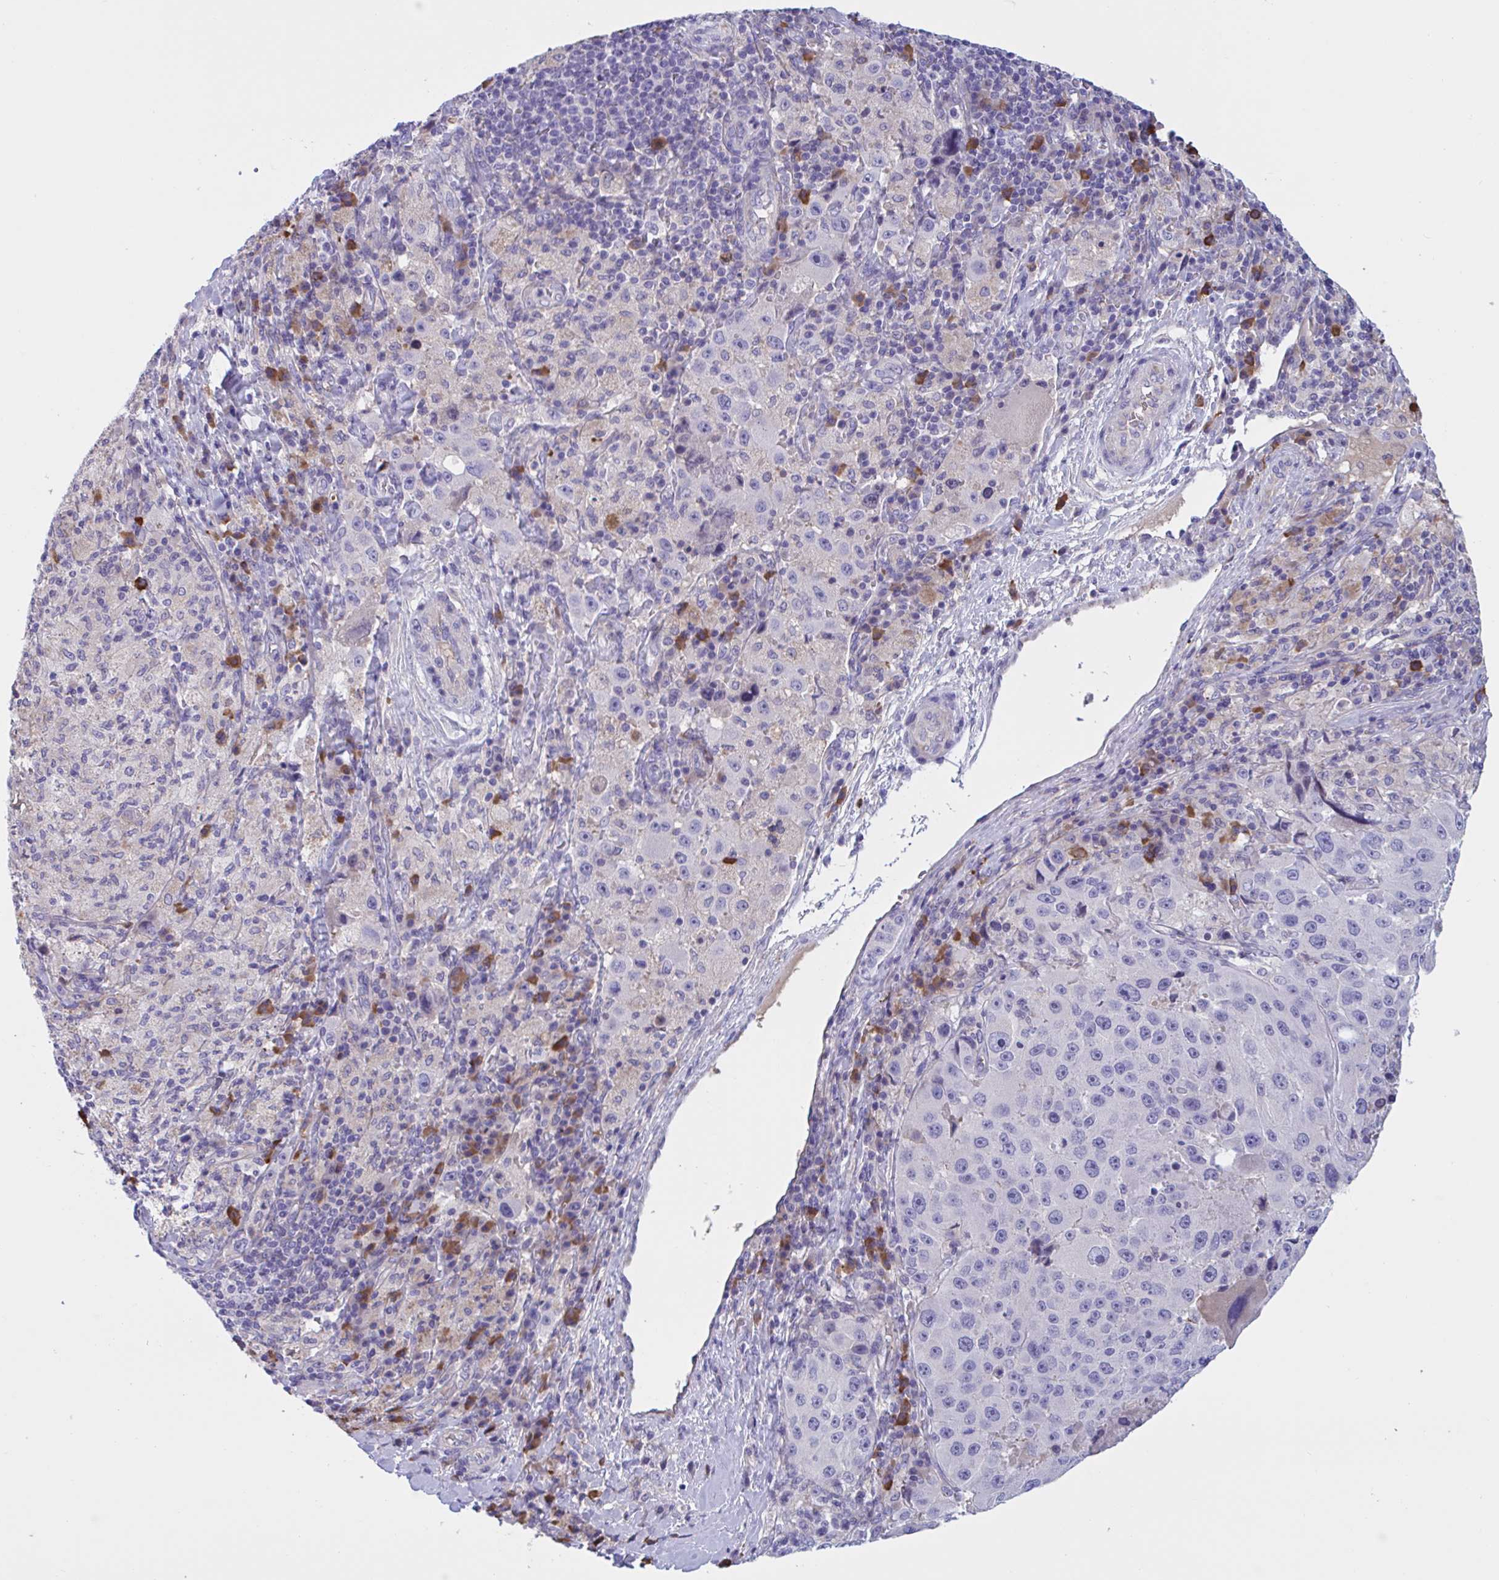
{"staining": {"intensity": "negative", "quantity": "none", "location": "none"}, "tissue": "melanoma", "cell_type": "Tumor cells", "image_type": "cancer", "snomed": [{"axis": "morphology", "description": "Malignant melanoma, Metastatic site"}, {"axis": "topography", "description": "Lymph node"}], "caption": "The IHC image has no significant expression in tumor cells of malignant melanoma (metastatic site) tissue.", "gene": "MS4A14", "patient": {"sex": "male", "age": 62}}